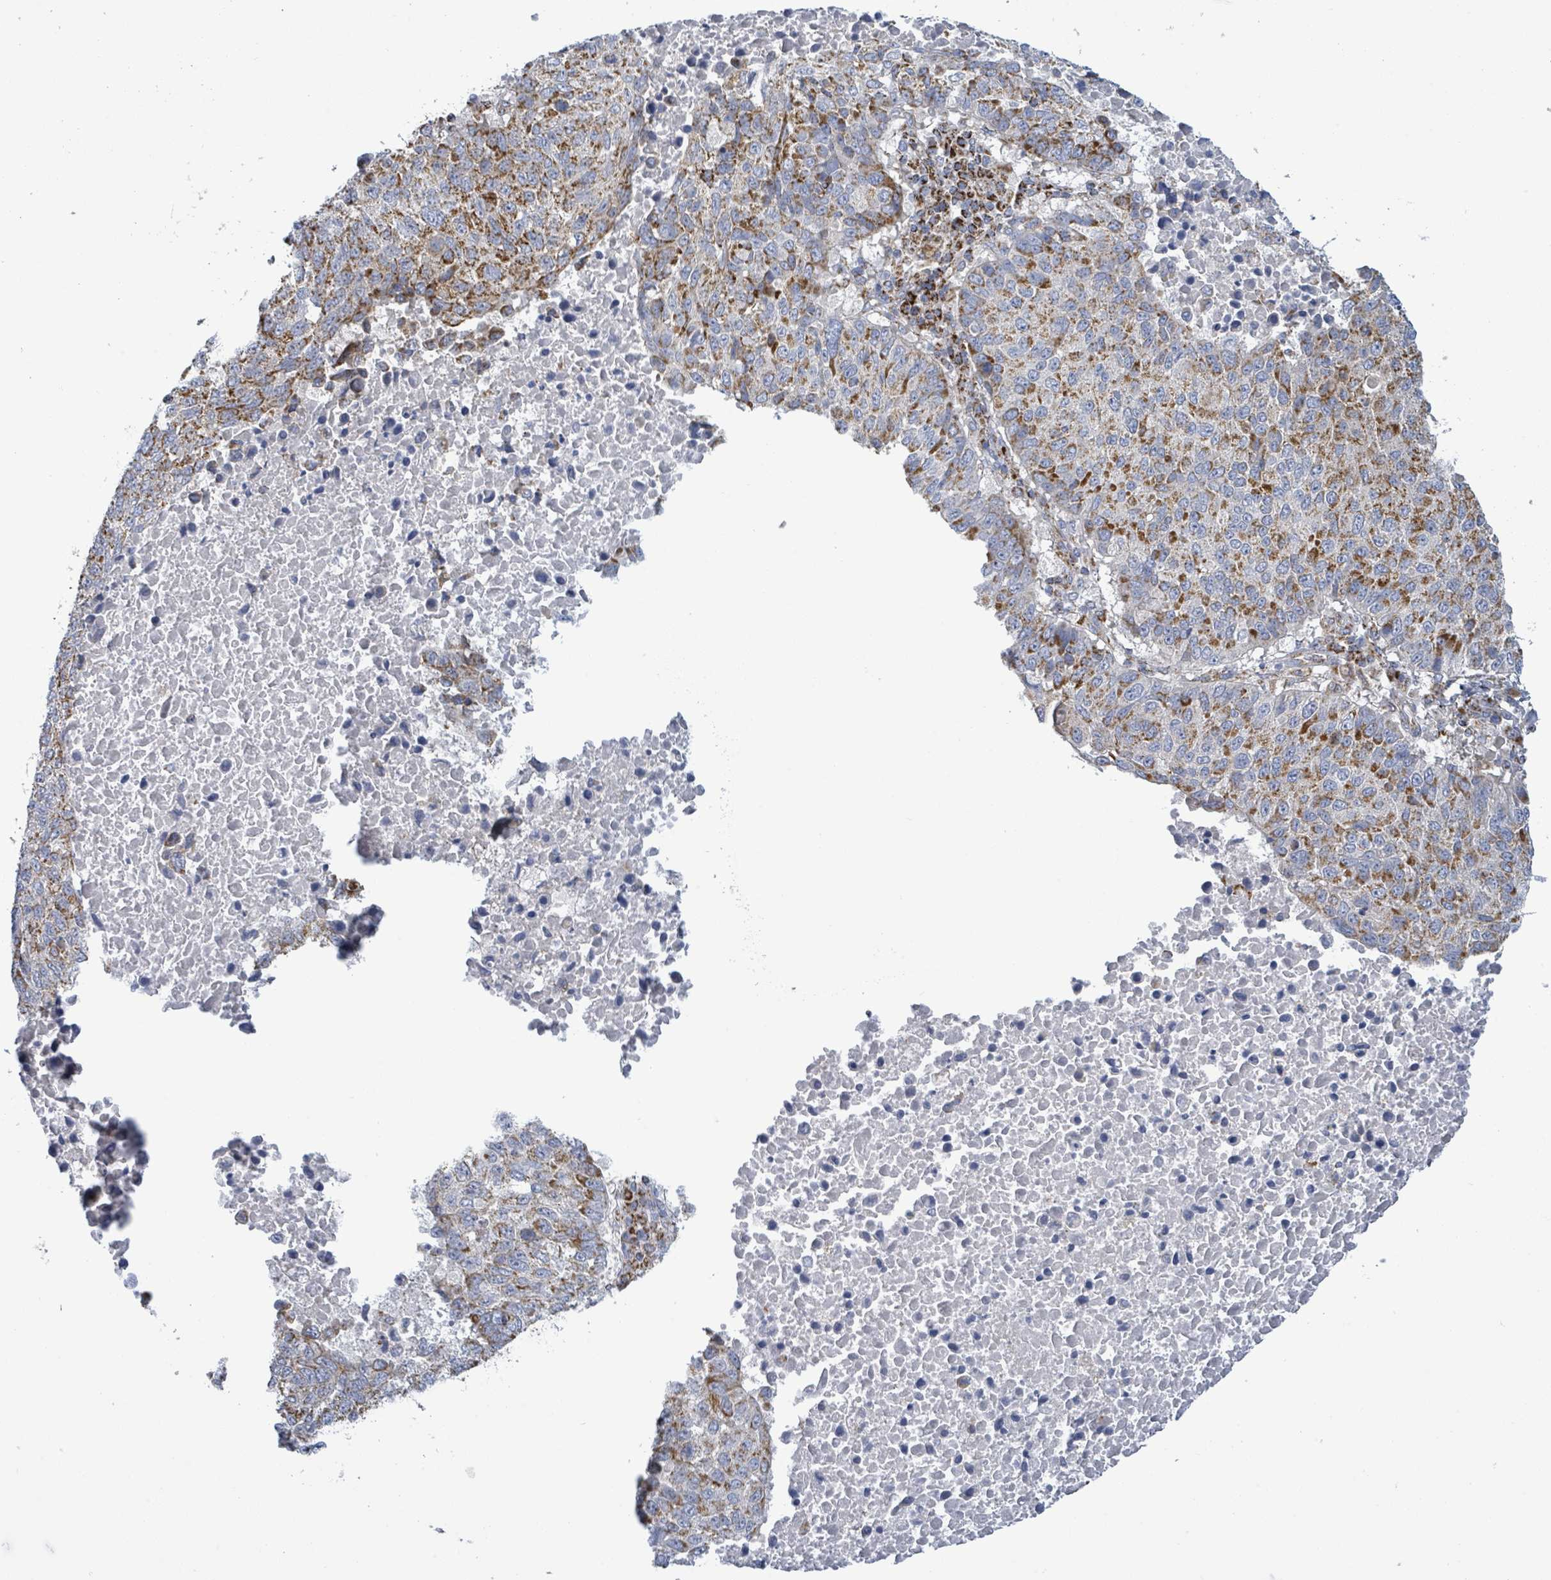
{"staining": {"intensity": "moderate", "quantity": ">75%", "location": "cytoplasmic/membranous"}, "tissue": "lung cancer", "cell_type": "Tumor cells", "image_type": "cancer", "snomed": [{"axis": "morphology", "description": "Squamous cell carcinoma, NOS"}, {"axis": "topography", "description": "Lung"}], "caption": "Squamous cell carcinoma (lung) stained with DAB immunohistochemistry (IHC) shows medium levels of moderate cytoplasmic/membranous positivity in approximately >75% of tumor cells.", "gene": "SUCLG2", "patient": {"sex": "male", "age": 73}}